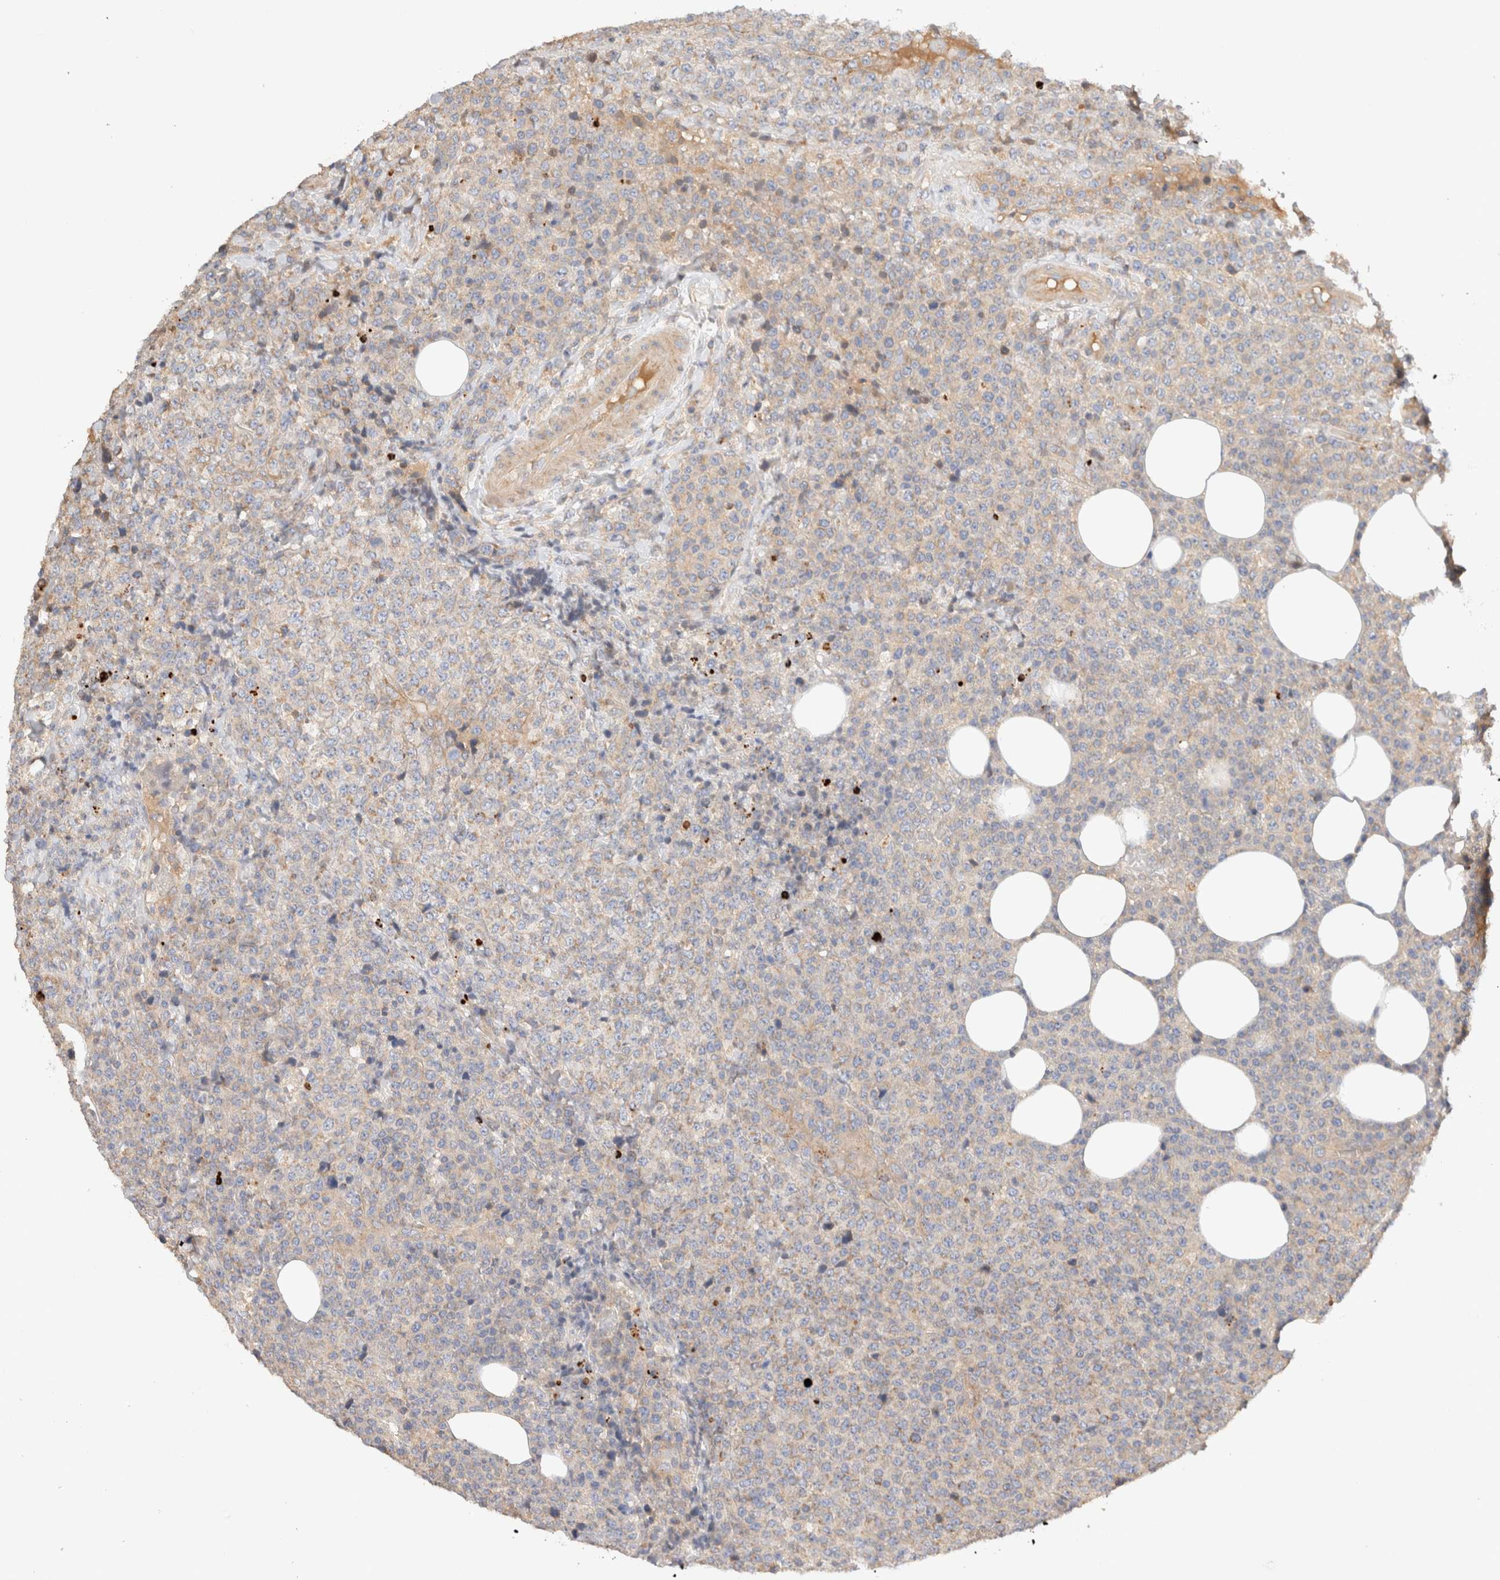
{"staining": {"intensity": "weak", "quantity": "<25%", "location": "cytoplasmic/membranous"}, "tissue": "lymphoma", "cell_type": "Tumor cells", "image_type": "cancer", "snomed": [{"axis": "morphology", "description": "Malignant lymphoma, non-Hodgkin's type, High grade"}, {"axis": "topography", "description": "Lymph node"}], "caption": "IHC image of neoplastic tissue: human high-grade malignant lymphoma, non-Hodgkin's type stained with DAB (3,3'-diaminobenzidine) exhibits no significant protein expression in tumor cells. The staining is performed using DAB (3,3'-diaminobenzidine) brown chromogen with nuclei counter-stained in using hematoxylin.", "gene": "B3GNTL1", "patient": {"sex": "male", "age": 13}}